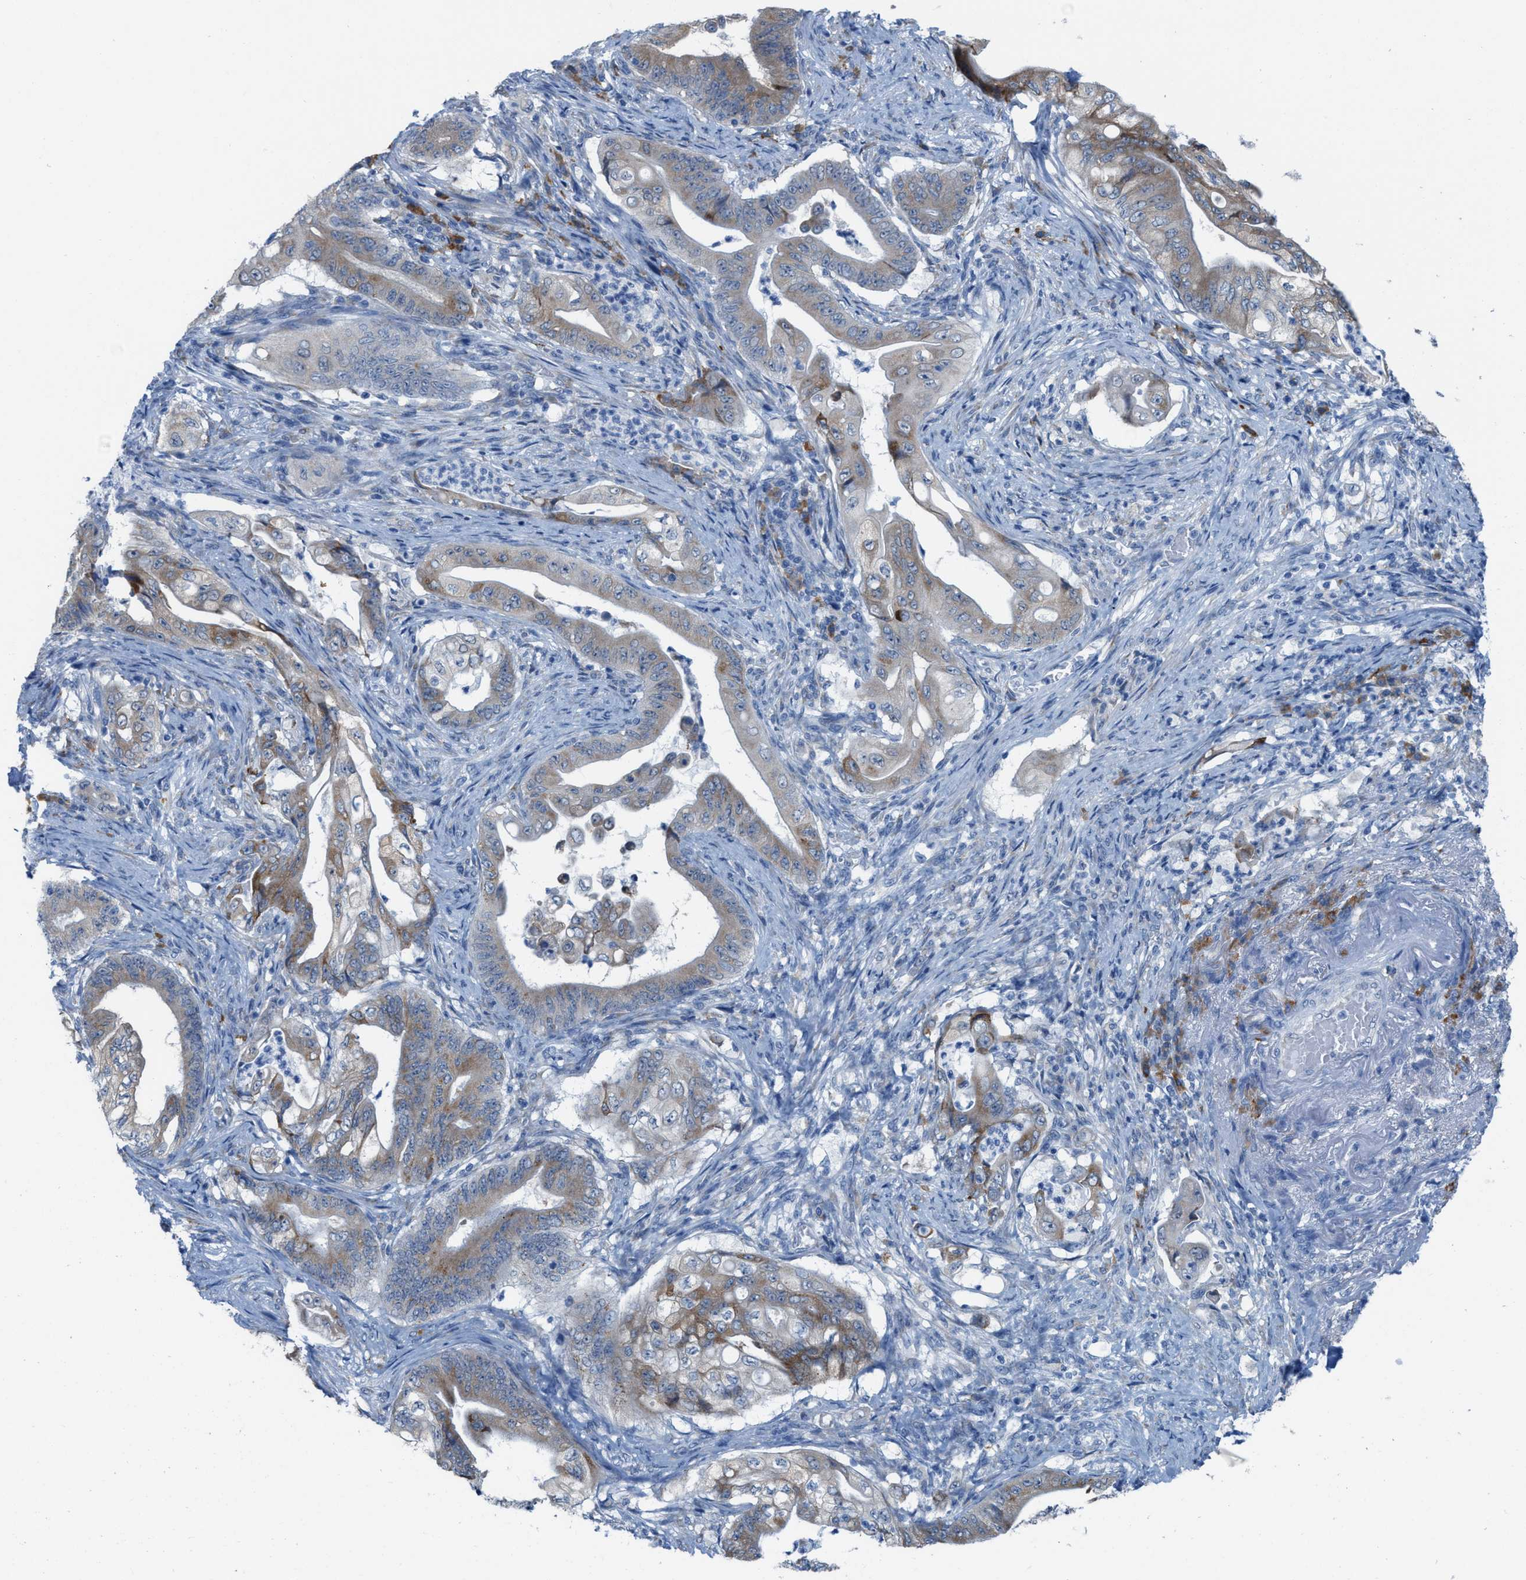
{"staining": {"intensity": "weak", "quantity": ">75%", "location": "cytoplasmic/membranous"}, "tissue": "stomach cancer", "cell_type": "Tumor cells", "image_type": "cancer", "snomed": [{"axis": "morphology", "description": "Adenocarcinoma, NOS"}, {"axis": "topography", "description": "Stomach"}], "caption": "Human adenocarcinoma (stomach) stained with a protein marker exhibits weak staining in tumor cells.", "gene": "KIFC3", "patient": {"sex": "female", "age": 73}}